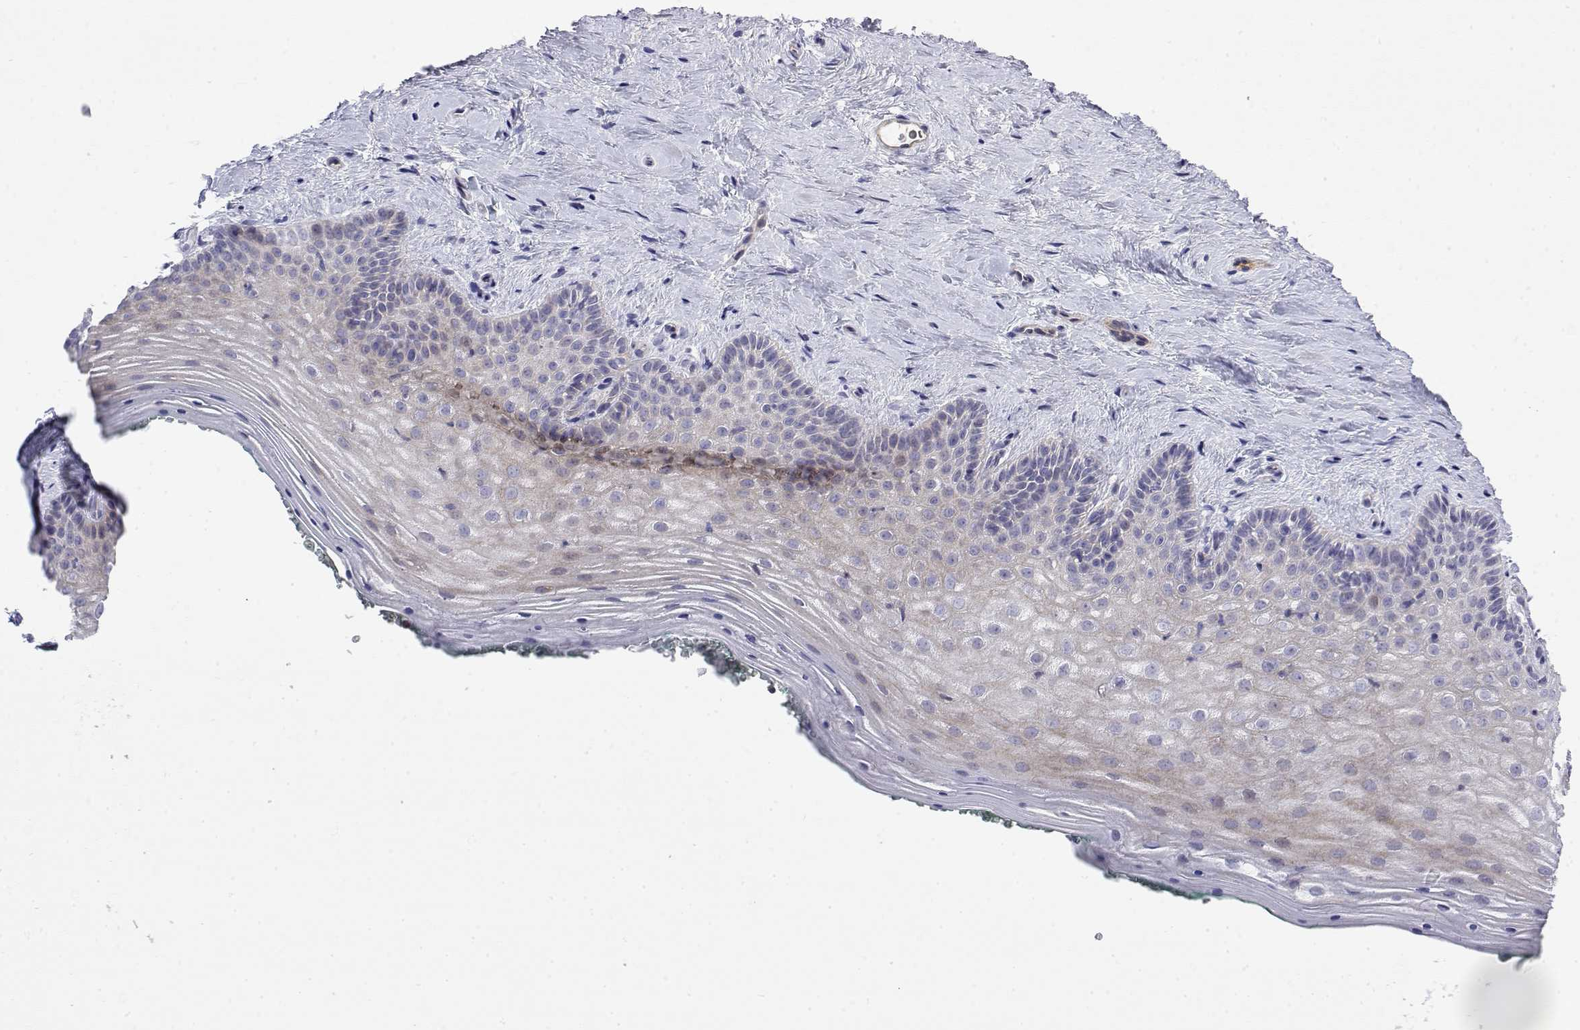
{"staining": {"intensity": "negative", "quantity": "none", "location": "none"}, "tissue": "vagina", "cell_type": "Squamous epithelial cells", "image_type": "normal", "snomed": [{"axis": "morphology", "description": "Normal tissue, NOS"}, {"axis": "topography", "description": "Vagina"}], "caption": "Human vagina stained for a protein using immunohistochemistry displays no positivity in squamous epithelial cells.", "gene": "GGACT", "patient": {"sex": "female", "age": 45}}